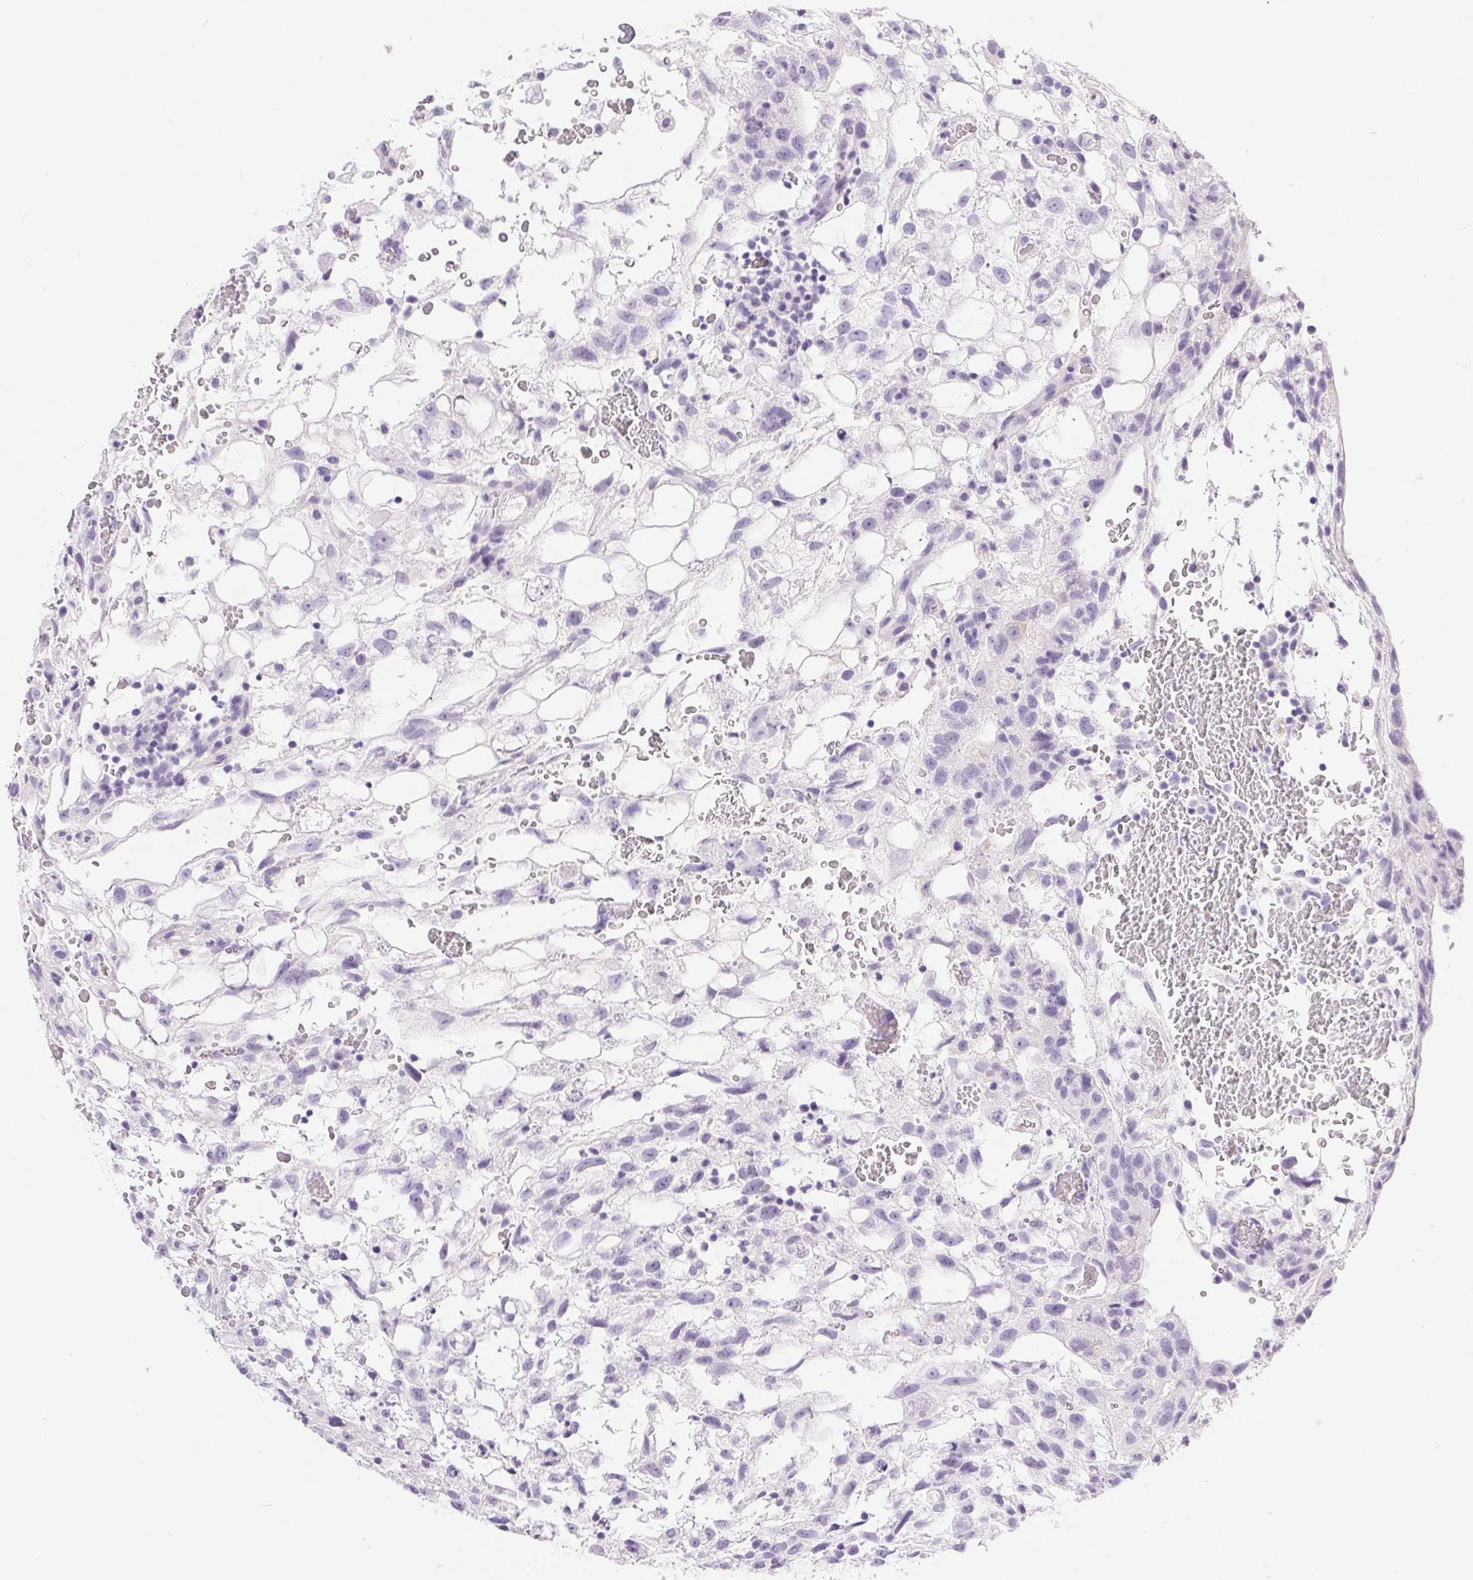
{"staining": {"intensity": "negative", "quantity": "none", "location": "none"}, "tissue": "testis cancer", "cell_type": "Tumor cells", "image_type": "cancer", "snomed": [{"axis": "morphology", "description": "Normal tissue, NOS"}, {"axis": "morphology", "description": "Carcinoma, Embryonal, NOS"}, {"axis": "topography", "description": "Testis"}], "caption": "Immunohistochemistry (IHC) of human testis cancer demonstrates no positivity in tumor cells. The staining is performed using DAB brown chromogen with nuclei counter-stained in using hematoxylin.", "gene": "XDH", "patient": {"sex": "male", "age": 32}}